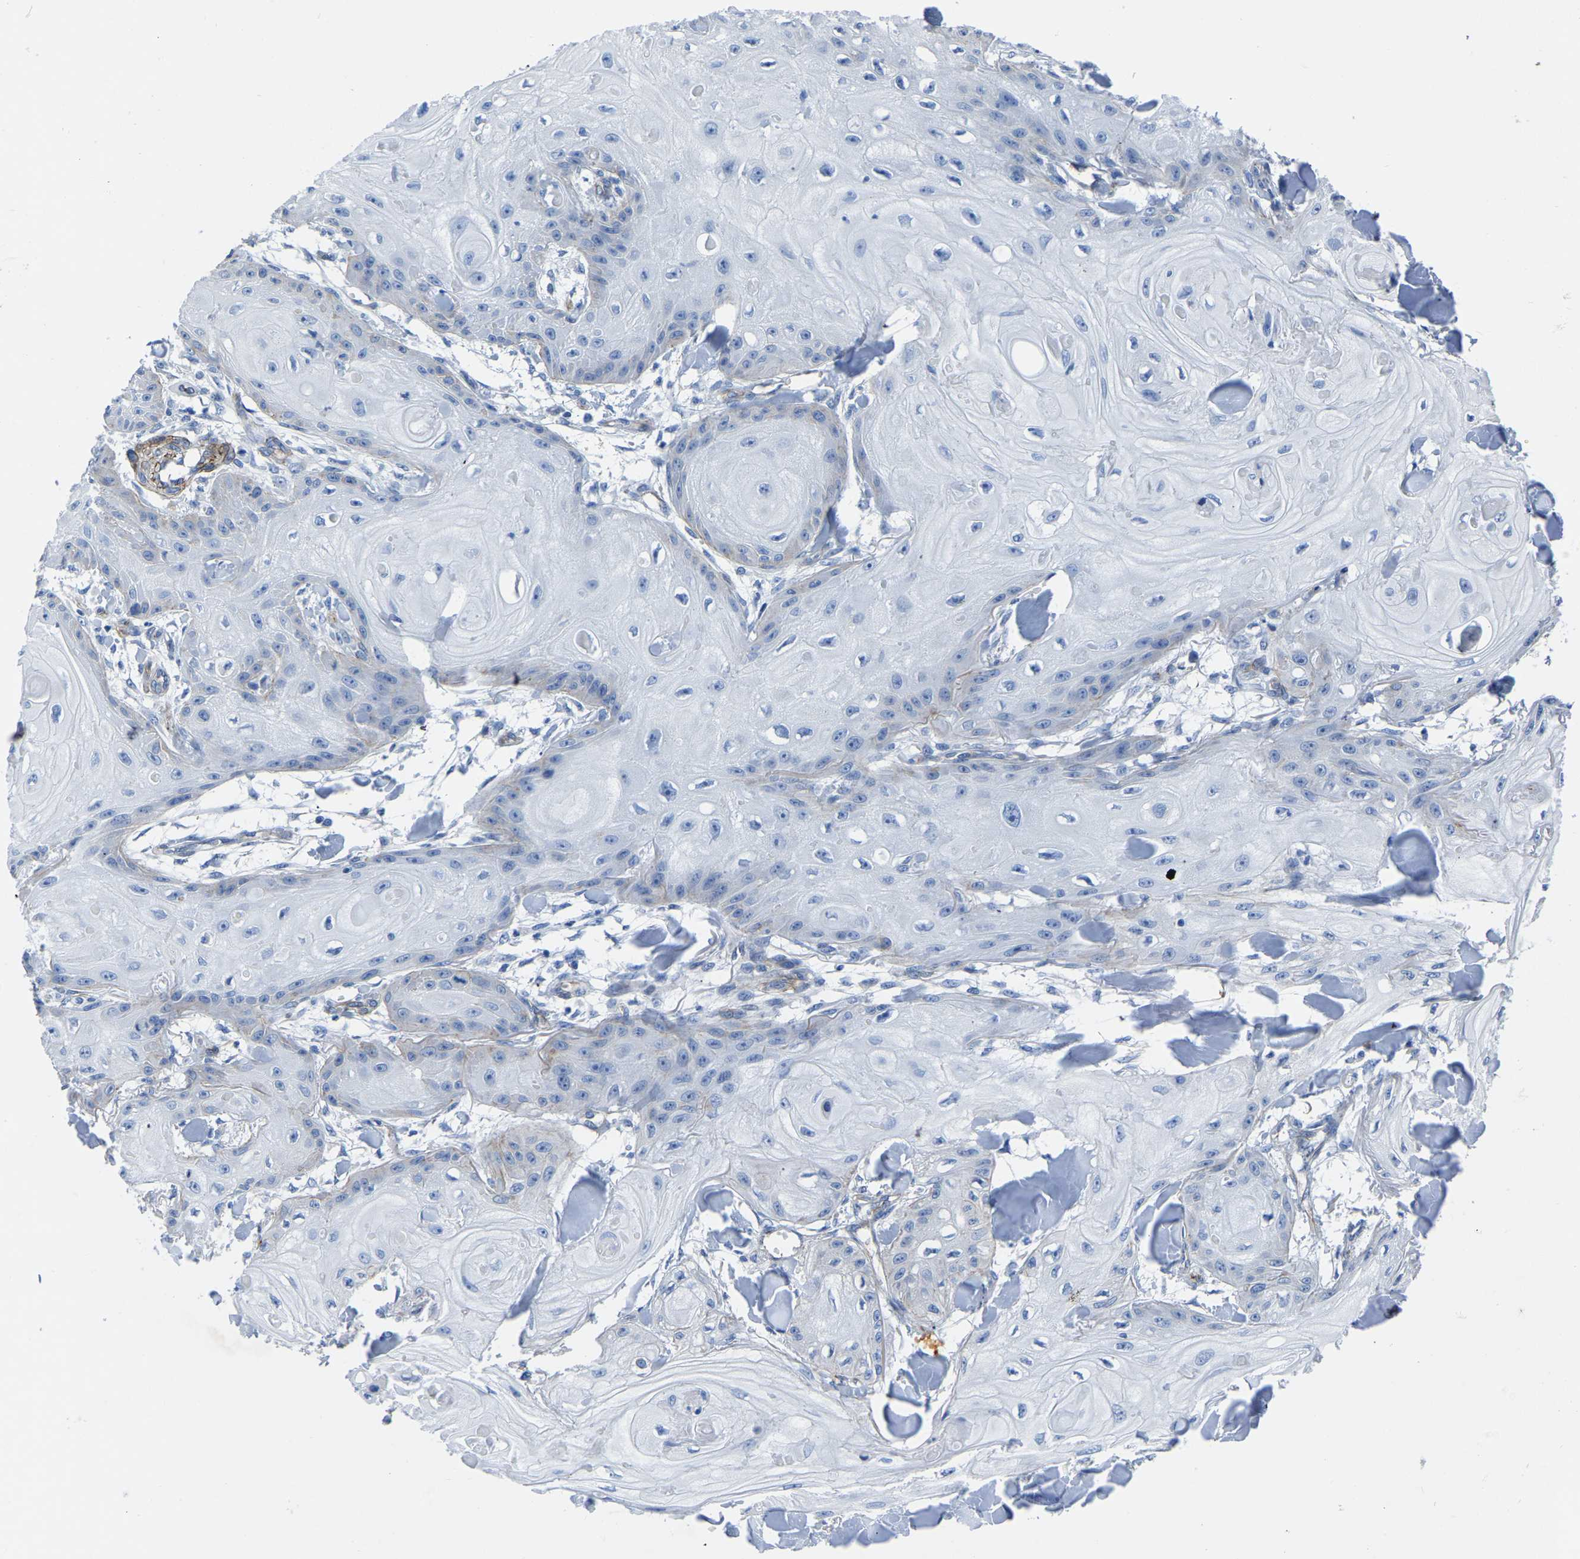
{"staining": {"intensity": "negative", "quantity": "none", "location": "none"}, "tissue": "skin cancer", "cell_type": "Tumor cells", "image_type": "cancer", "snomed": [{"axis": "morphology", "description": "Squamous cell carcinoma, NOS"}, {"axis": "topography", "description": "Skin"}], "caption": "IHC histopathology image of human skin cancer (squamous cell carcinoma) stained for a protein (brown), which shows no staining in tumor cells. (Brightfield microscopy of DAB immunohistochemistry at high magnification).", "gene": "SLC45A3", "patient": {"sex": "male", "age": 74}}